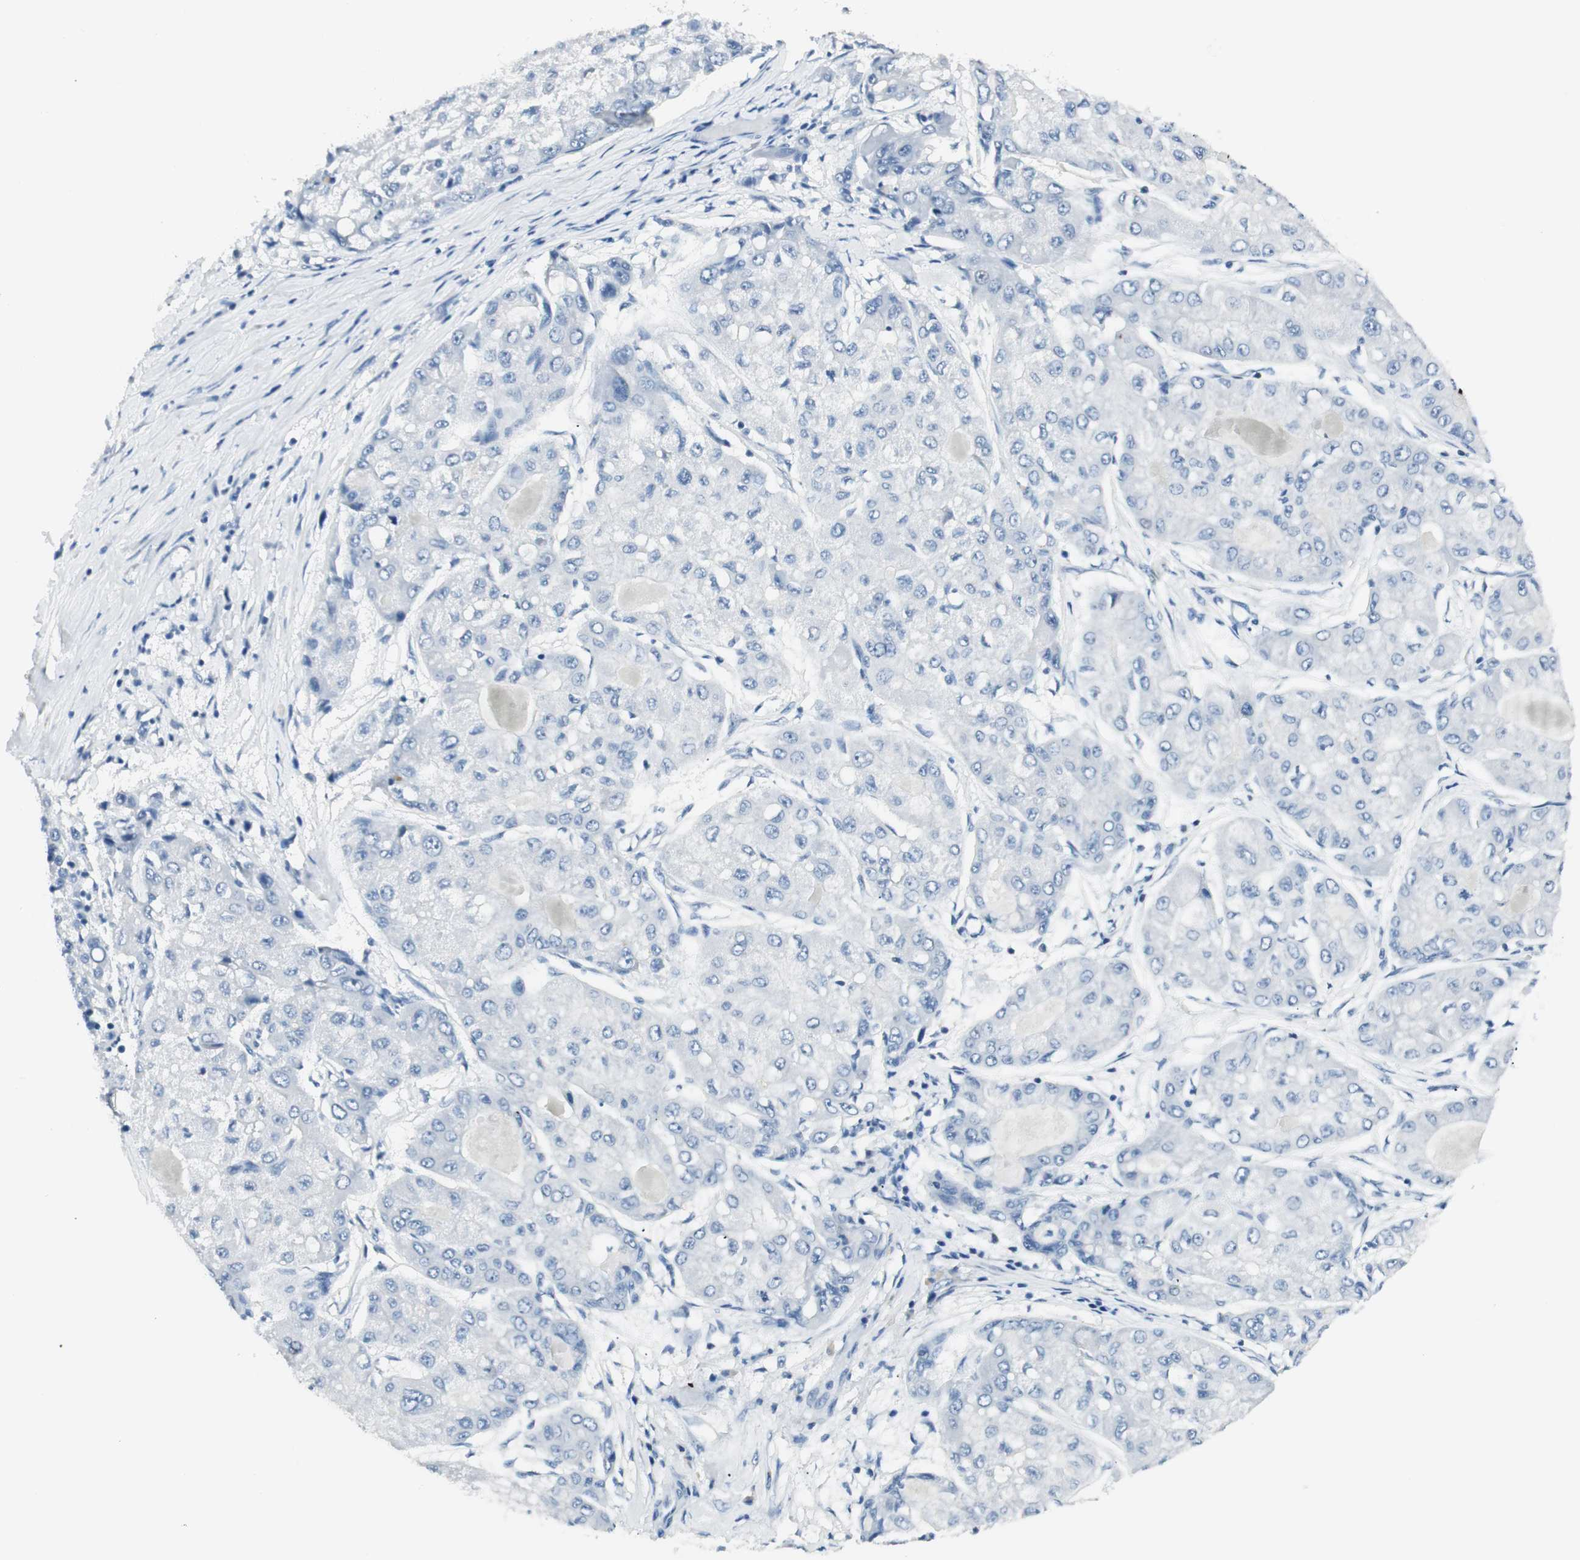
{"staining": {"intensity": "negative", "quantity": "none", "location": "none"}, "tissue": "liver cancer", "cell_type": "Tumor cells", "image_type": "cancer", "snomed": [{"axis": "morphology", "description": "Carcinoma, Hepatocellular, NOS"}, {"axis": "topography", "description": "Liver"}], "caption": "The immunohistochemistry (IHC) micrograph has no significant expression in tumor cells of hepatocellular carcinoma (liver) tissue.", "gene": "HOXB13", "patient": {"sex": "male", "age": 80}}